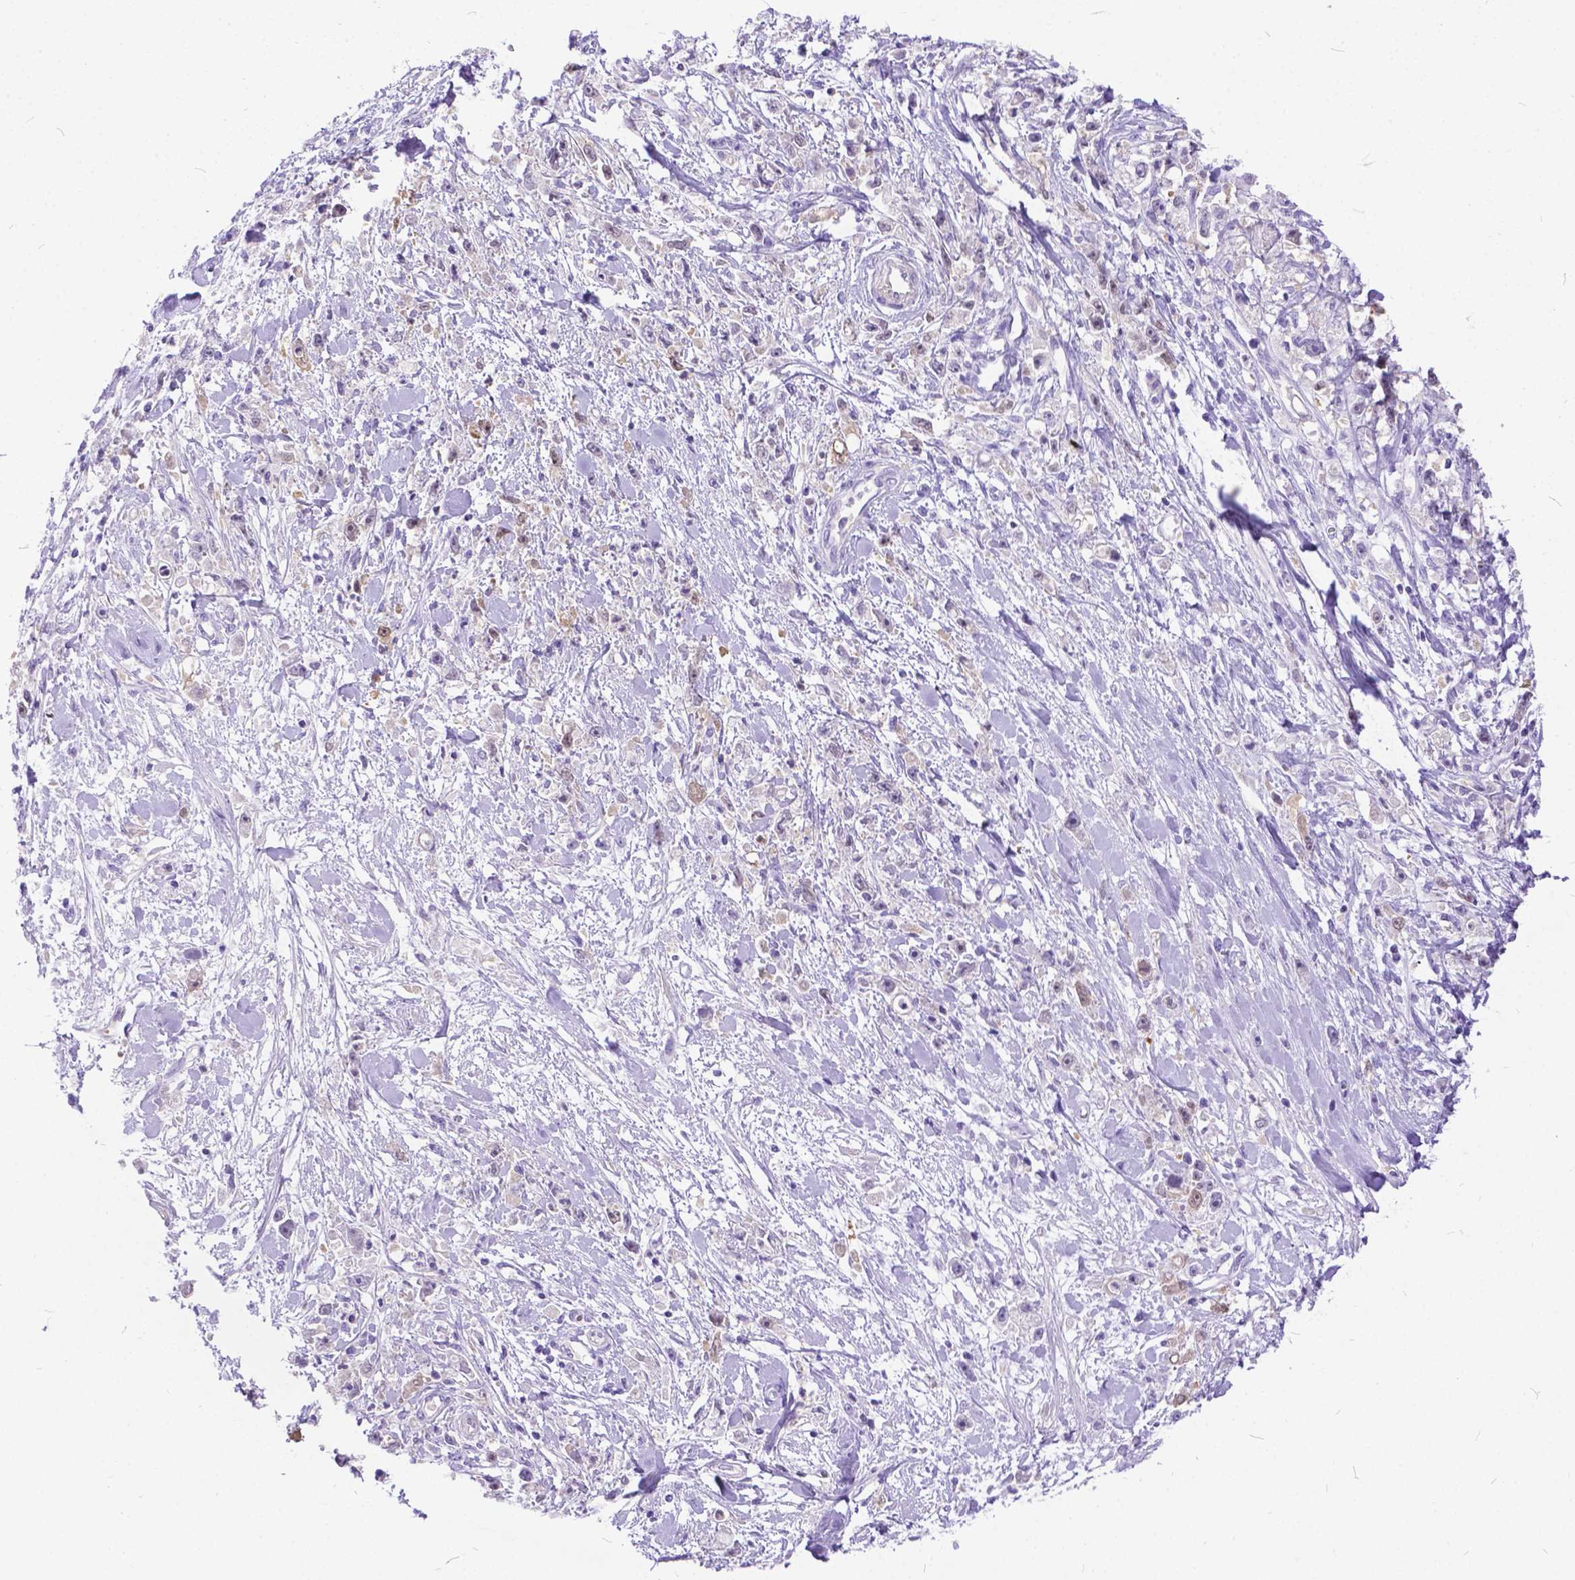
{"staining": {"intensity": "weak", "quantity": "<25%", "location": "cytoplasmic/membranous,nuclear"}, "tissue": "stomach cancer", "cell_type": "Tumor cells", "image_type": "cancer", "snomed": [{"axis": "morphology", "description": "Adenocarcinoma, NOS"}, {"axis": "topography", "description": "Stomach"}], "caption": "A histopathology image of stomach cancer (adenocarcinoma) stained for a protein exhibits no brown staining in tumor cells.", "gene": "TMEM169", "patient": {"sex": "female", "age": 59}}